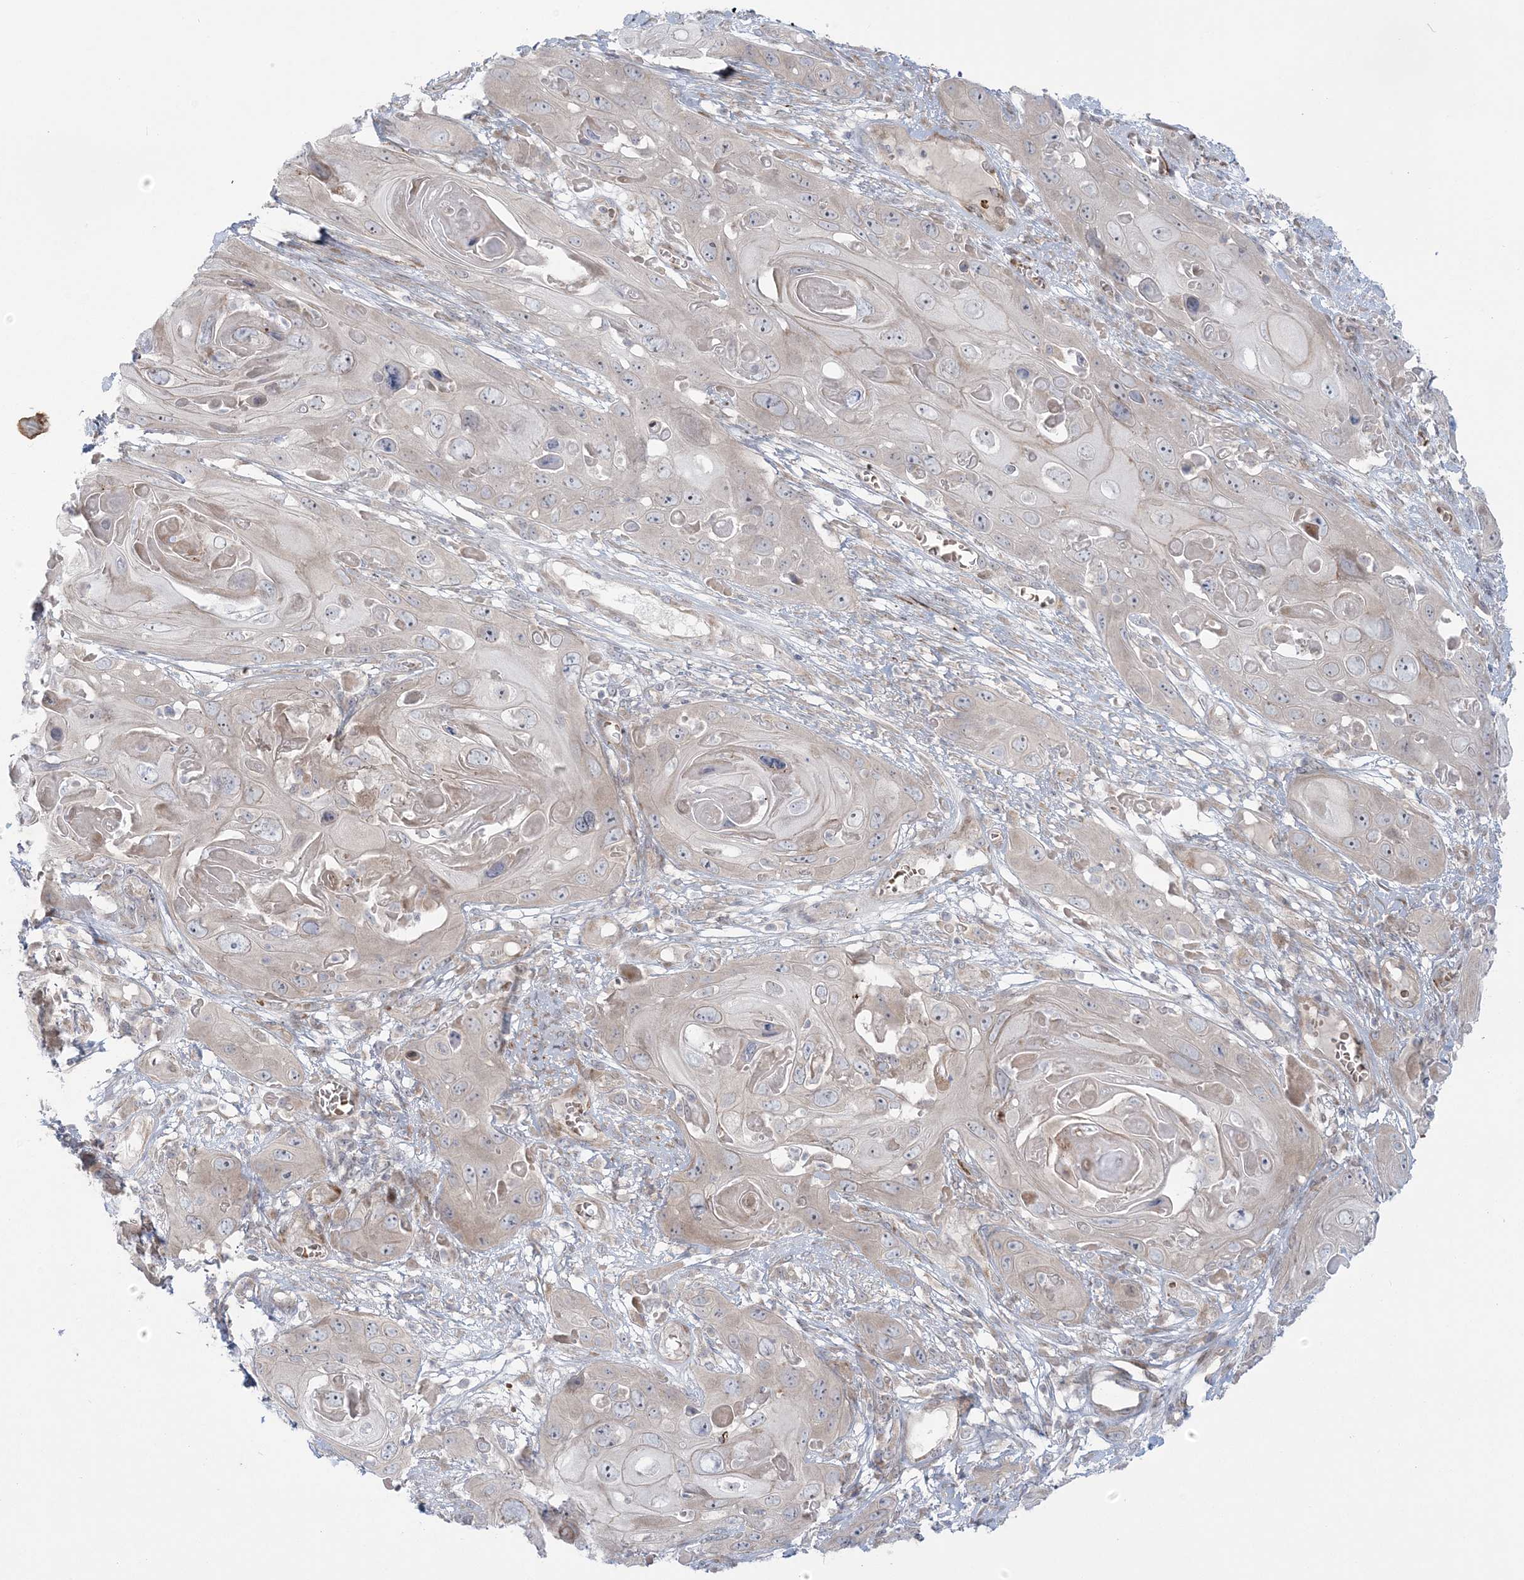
{"staining": {"intensity": "weak", "quantity": "<25%", "location": "cytoplasmic/membranous"}, "tissue": "skin cancer", "cell_type": "Tumor cells", "image_type": "cancer", "snomed": [{"axis": "morphology", "description": "Squamous cell carcinoma, NOS"}, {"axis": "topography", "description": "Skin"}], "caption": "Squamous cell carcinoma (skin) stained for a protein using immunohistochemistry (IHC) displays no positivity tumor cells.", "gene": "NUDT9", "patient": {"sex": "male", "age": 55}}